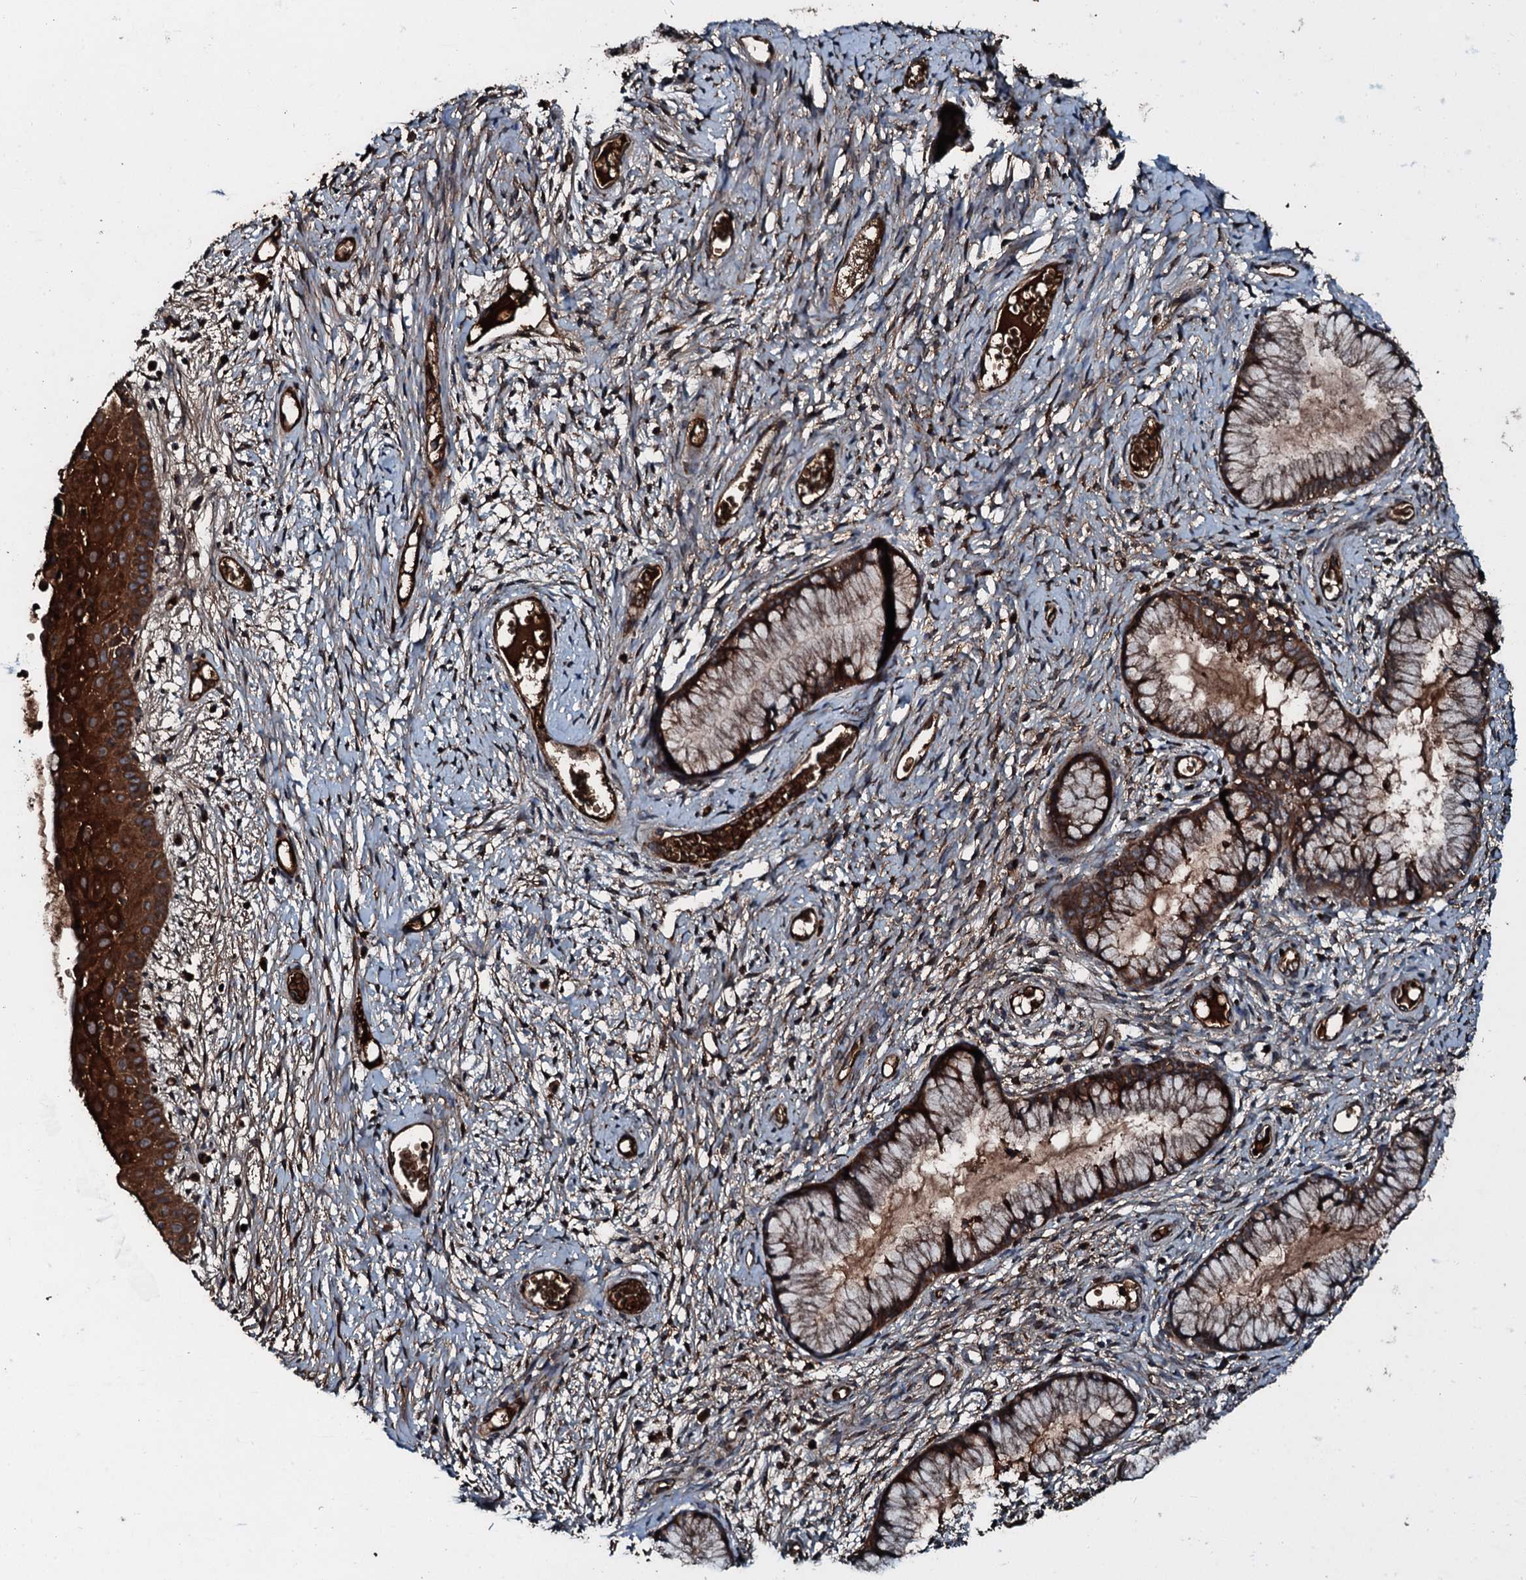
{"staining": {"intensity": "strong", "quantity": ">75%", "location": "cytoplasmic/membranous"}, "tissue": "cervix", "cell_type": "Glandular cells", "image_type": "normal", "snomed": [{"axis": "morphology", "description": "Normal tissue, NOS"}, {"axis": "topography", "description": "Cervix"}], "caption": "Cervix stained with immunohistochemistry (IHC) shows strong cytoplasmic/membranous expression in about >75% of glandular cells.", "gene": "TRIM7", "patient": {"sex": "female", "age": 42}}